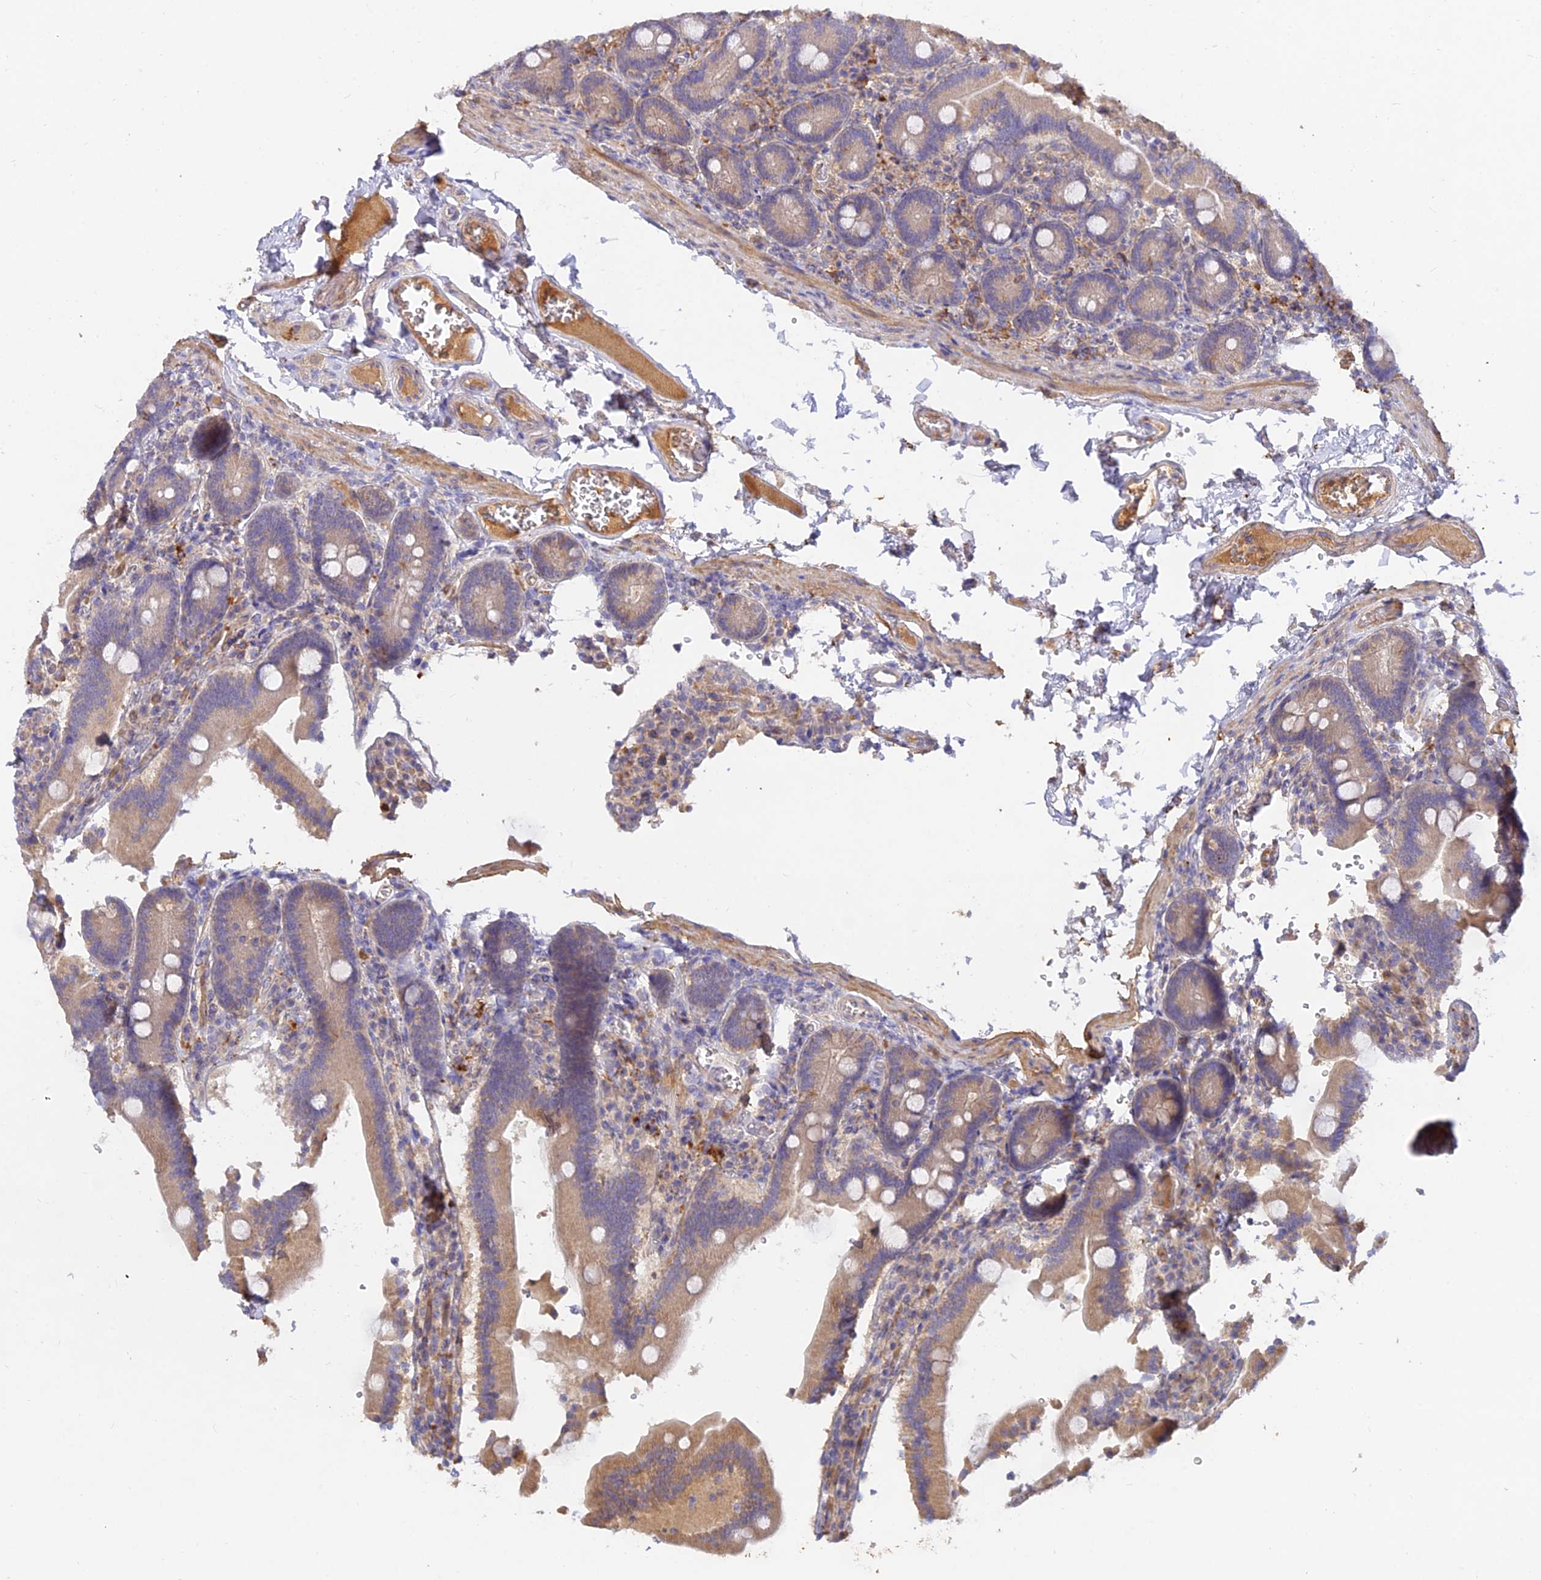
{"staining": {"intensity": "moderate", "quantity": "<25%", "location": "cytoplasmic/membranous"}, "tissue": "duodenum", "cell_type": "Glandular cells", "image_type": "normal", "snomed": [{"axis": "morphology", "description": "Normal tissue, NOS"}, {"axis": "topography", "description": "Duodenum"}], "caption": "A high-resolution image shows immunohistochemistry (IHC) staining of benign duodenum, which demonstrates moderate cytoplasmic/membranous positivity in approximately <25% of glandular cells. Using DAB (brown) and hematoxylin (blue) stains, captured at high magnification using brightfield microscopy.", "gene": "ACSM5", "patient": {"sex": "female", "age": 62}}